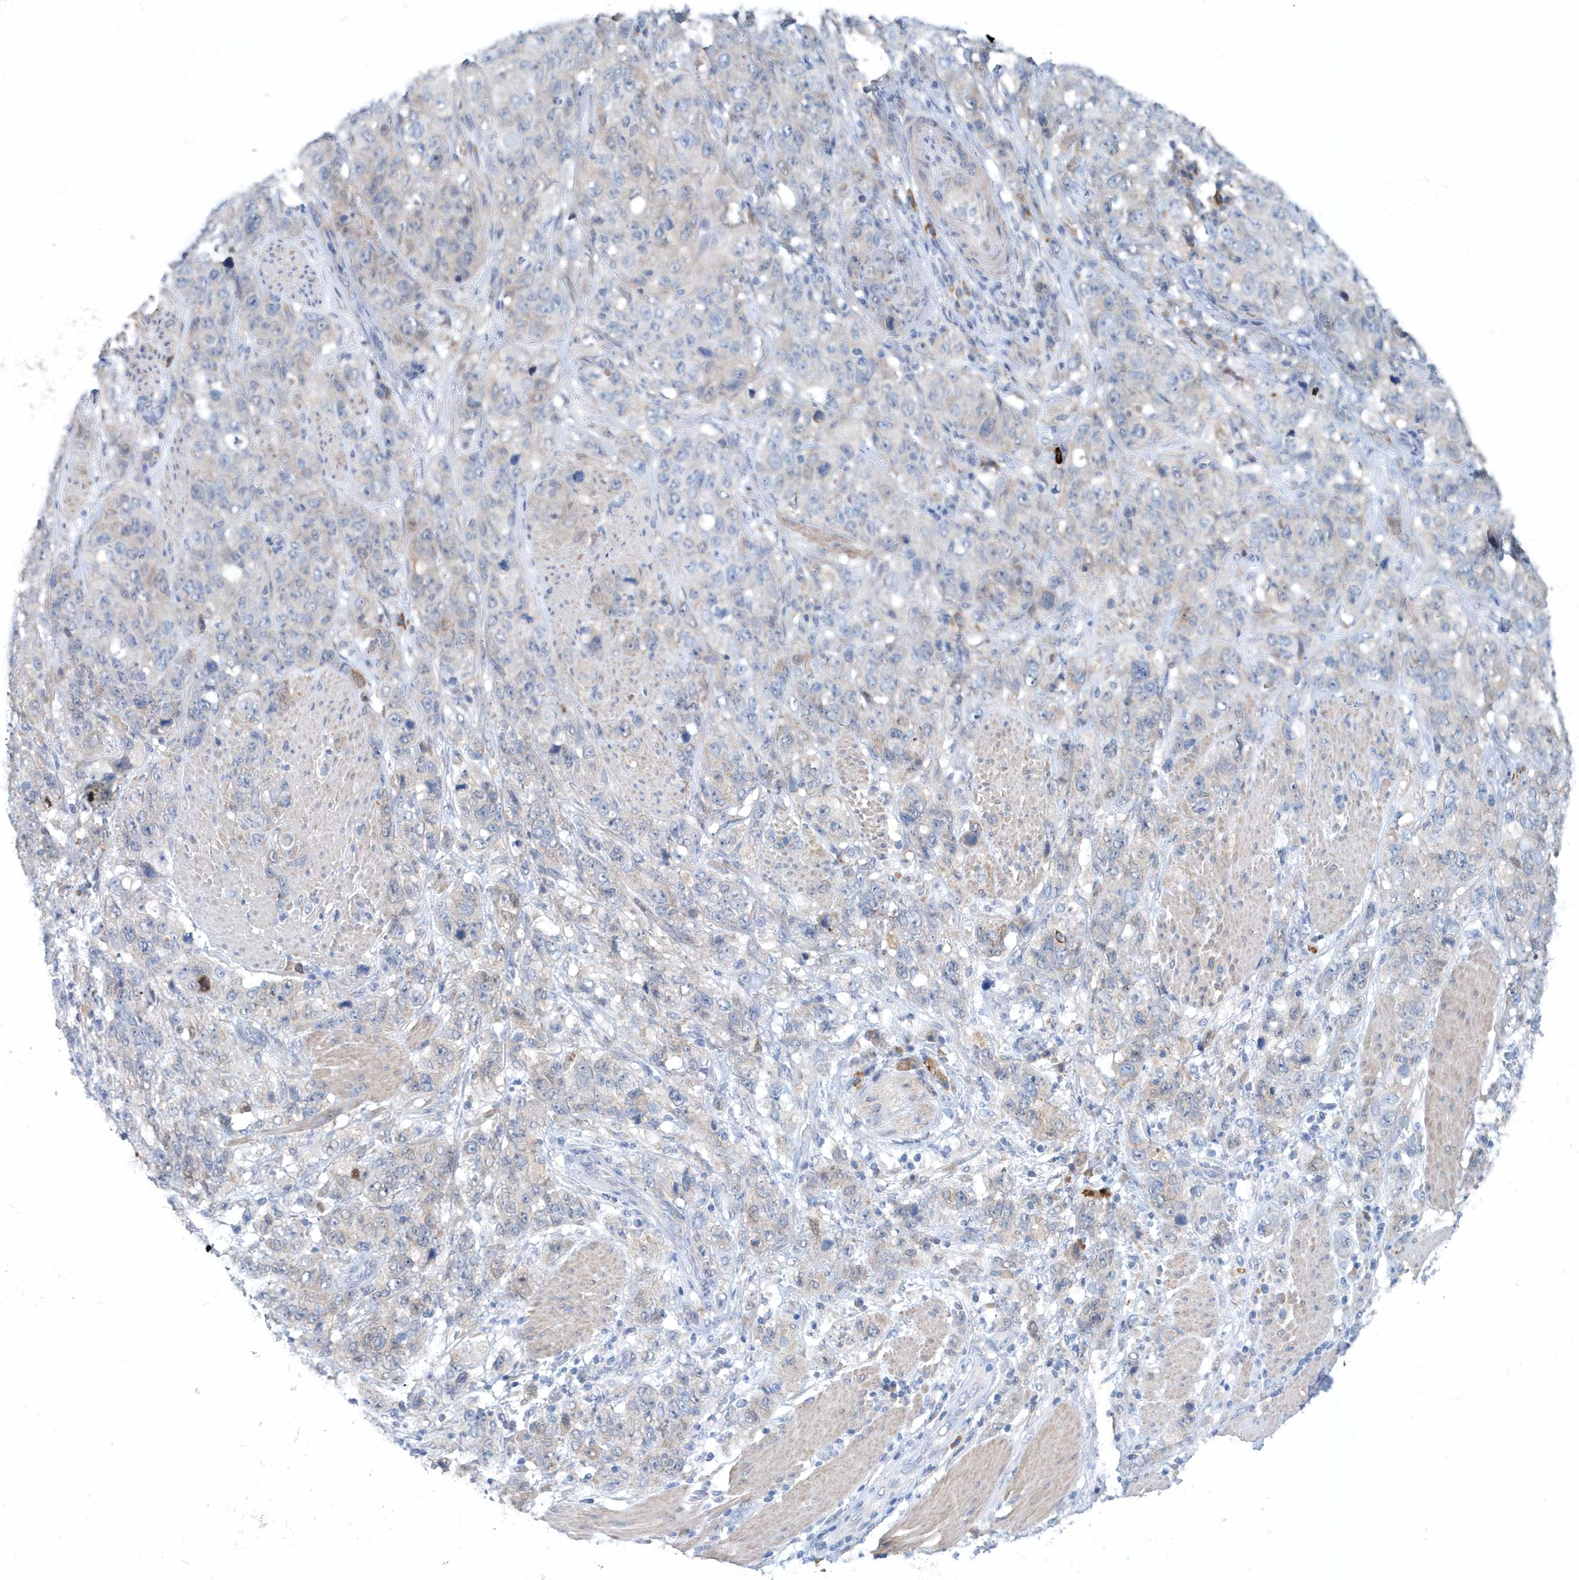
{"staining": {"intensity": "negative", "quantity": "none", "location": "none"}, "tissue": "stomach cancer", "cell_type": "Tumor cells", "image_type": "cancer", "snomed": [{"axis": "morphology", "description": "Adenocarcinoma, NOS"}, {"axis": "topography", "description": "Stomach"}], "caption": "Stomach cancer (adenocarcinoma) was stained to show a protein in brown. There is no significant expression in tumor cells. The staining was performed using DAB (3,3'-diaminobenzidine) to visualize the protein expression in brown, while the nuclei were stained in blue with hematoxylin (Magnification: 20x).", "gene": "PFN2", "patient": {"sex": "male", "age": 48}}